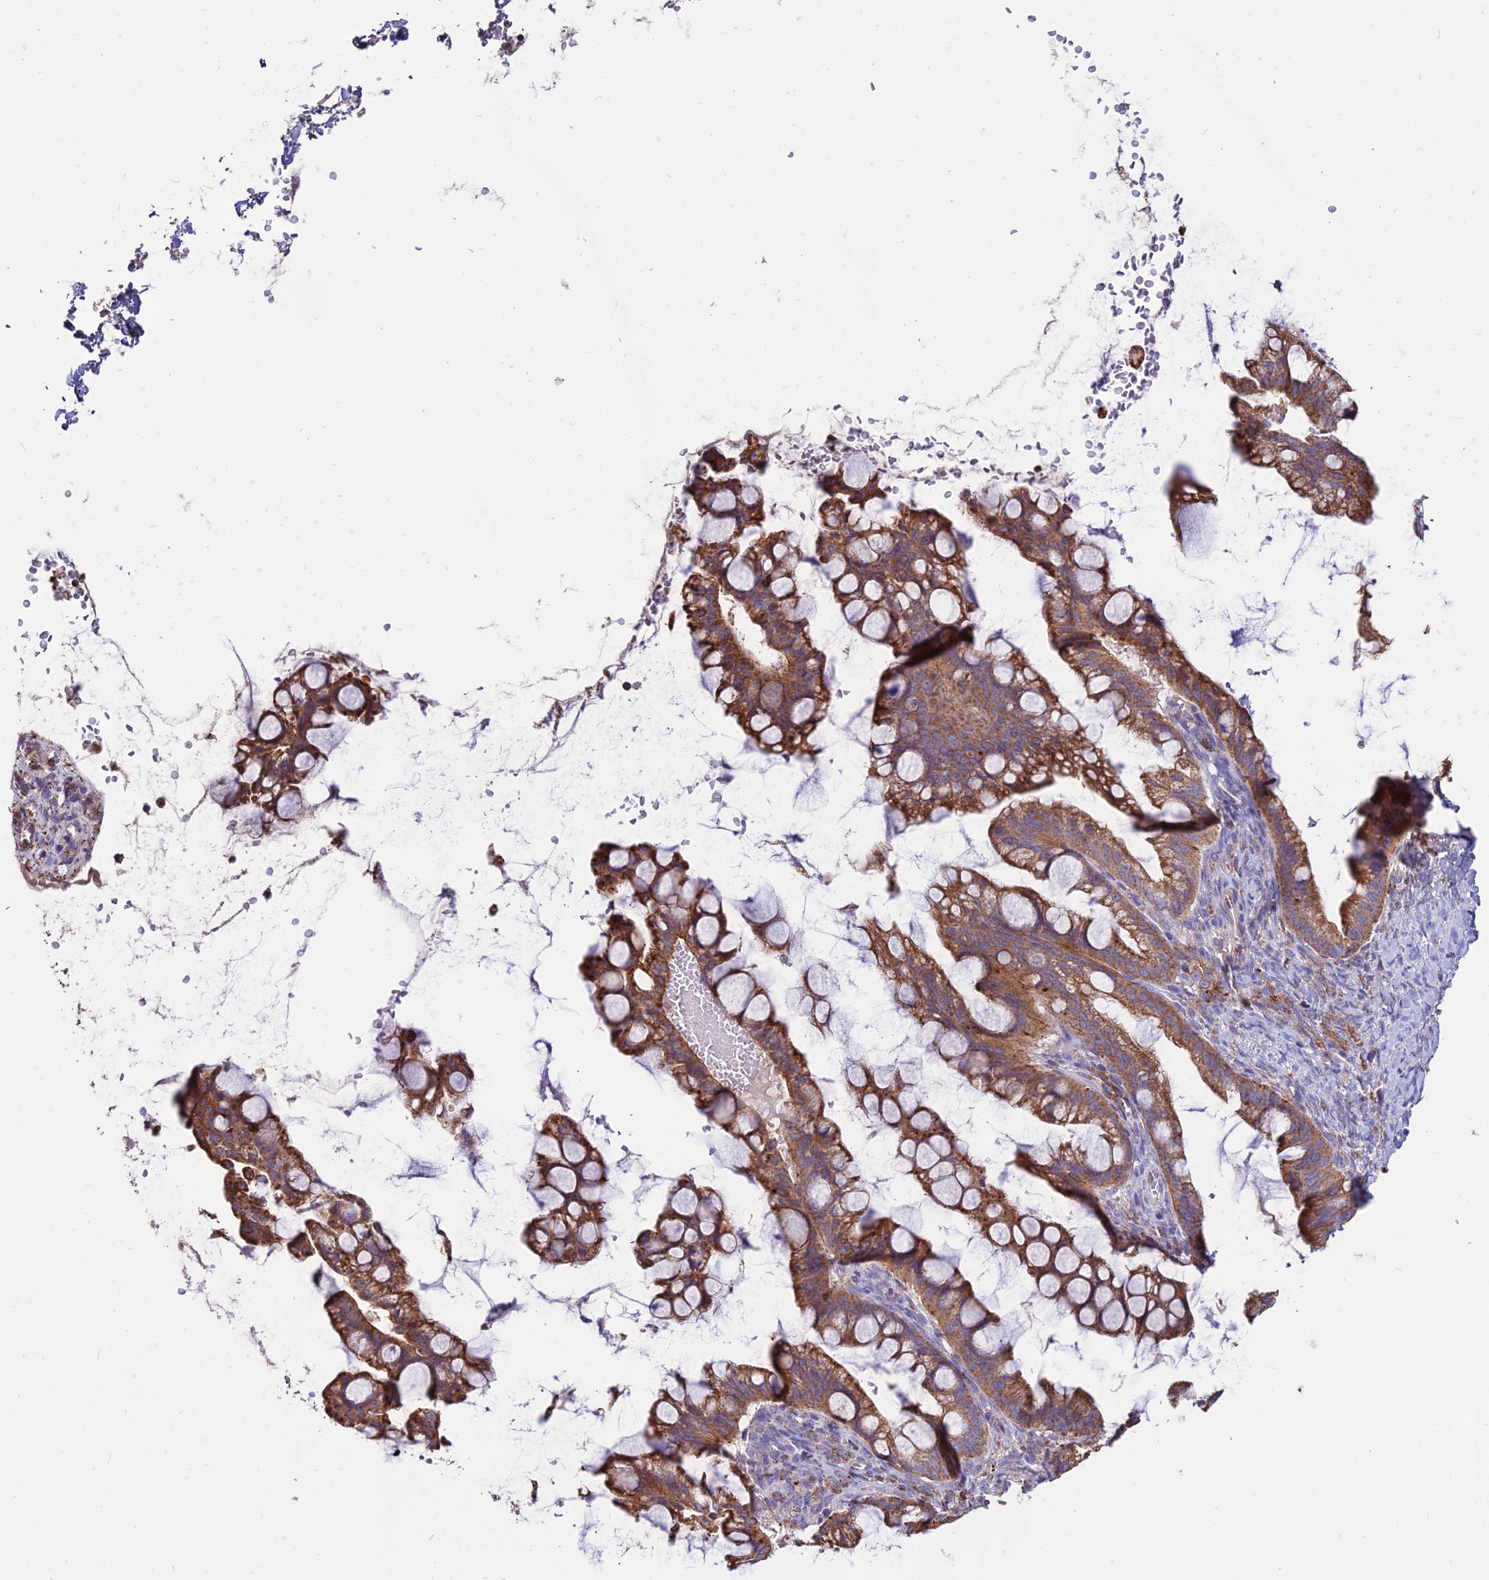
{"staining": {"intensity": "strong", "quantity": ">75%", "location": "cytoplasmic/membranous"}, "tissue": "ovarian cancer", "cell_type": "Tumor cells", "image_type": "cancer", "snomed": [{"axis": "morphology", "description": "Cystadenocarcinoma, mucinous, NOS"}, {"axis": "topography", "description": "Ovary"}], "caption": "Ovarian mucinous cystadenocarcinoma was stained to show a protein in brown. There is high levels of strong cytoplasmic/membranous positivity in approximately >75% of tumor cells.", "gene": "PNLIPRP3", "patient": {"sex": "female", "age": 73}}